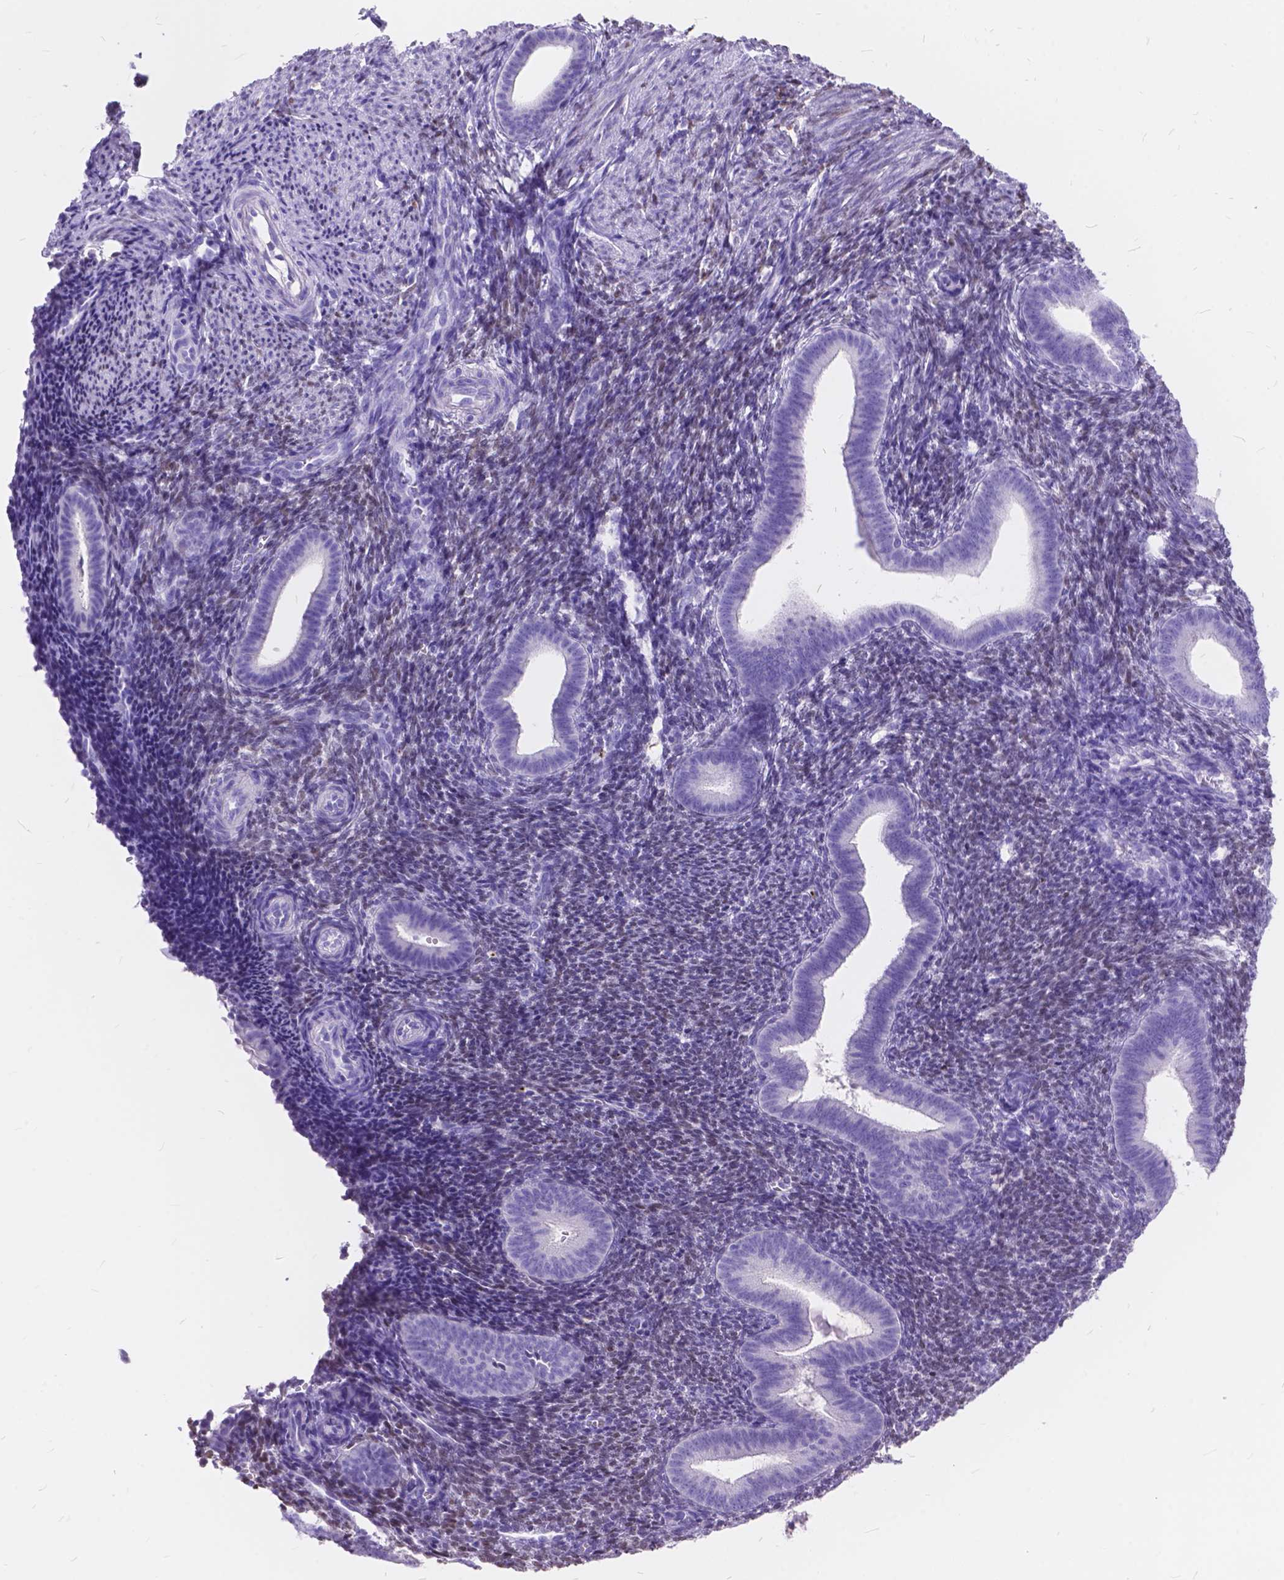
{"staining": {"intensity": "weak", "quantity": "25%-75%", "location": "nuclear"}, "tissue": "endometrium", "cell_type": "Cells in endometrial stroma", "image_type": "normal", "snomed": [{"axis": "morphology", "description": "Normal tissue, NOS"}, {"axis": "topography", "description": "Endometrium"}], "caption": "Immunohistochemical staining of unremarkable human endometrium shows low levels of weak nuclear positivity in about 25%-75% of cells in endometrial stroma. (brown staining indicates protein expression, while blue staining denotes nuclei).", "gene": "FOXL2", "patient": {"sex": "female", "age": 25}}